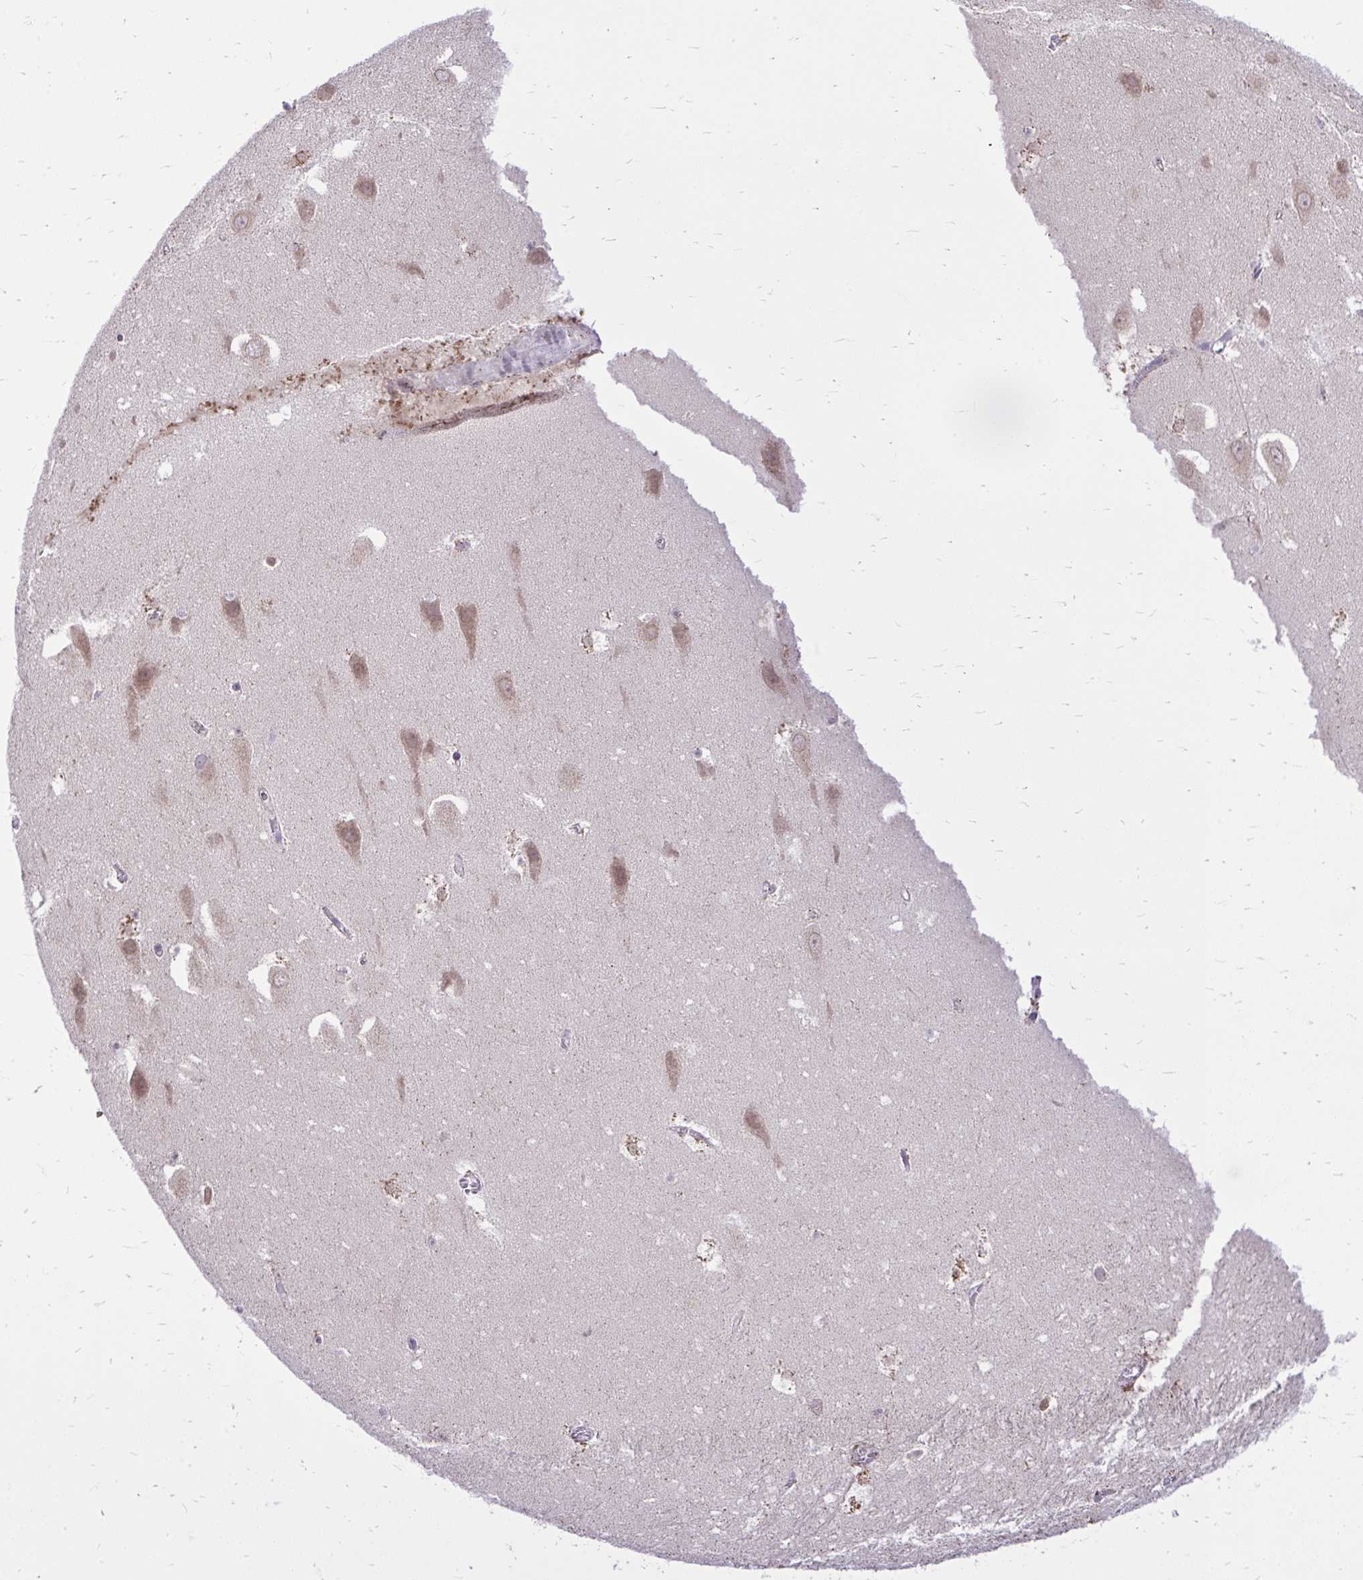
{"staining": {"intensity": "negative", "quantity": "none", "location": "none"}, "tissue": "hippocampus", "cell_type": "Glial cells", "image_type": "normal", "snomed": [{"axis": "morphology", "description": "Normal tissue, NOS"}, {"axis": "topography", "description": "Hippocampus"}], "caption": "IHC micrograph of benign hippocampus: hippocampus stained with DAB (3,3'-diaminobenzidine) exhibits no significant protein expression in glial cells. The staining is performed using DAB (3,3'-diaminobenzidine) brown chromogen with nuclei counter-stained in using hematoxylin.", "gene": "CEACAM18", "patient": {"sex": "female", "age": 42}}